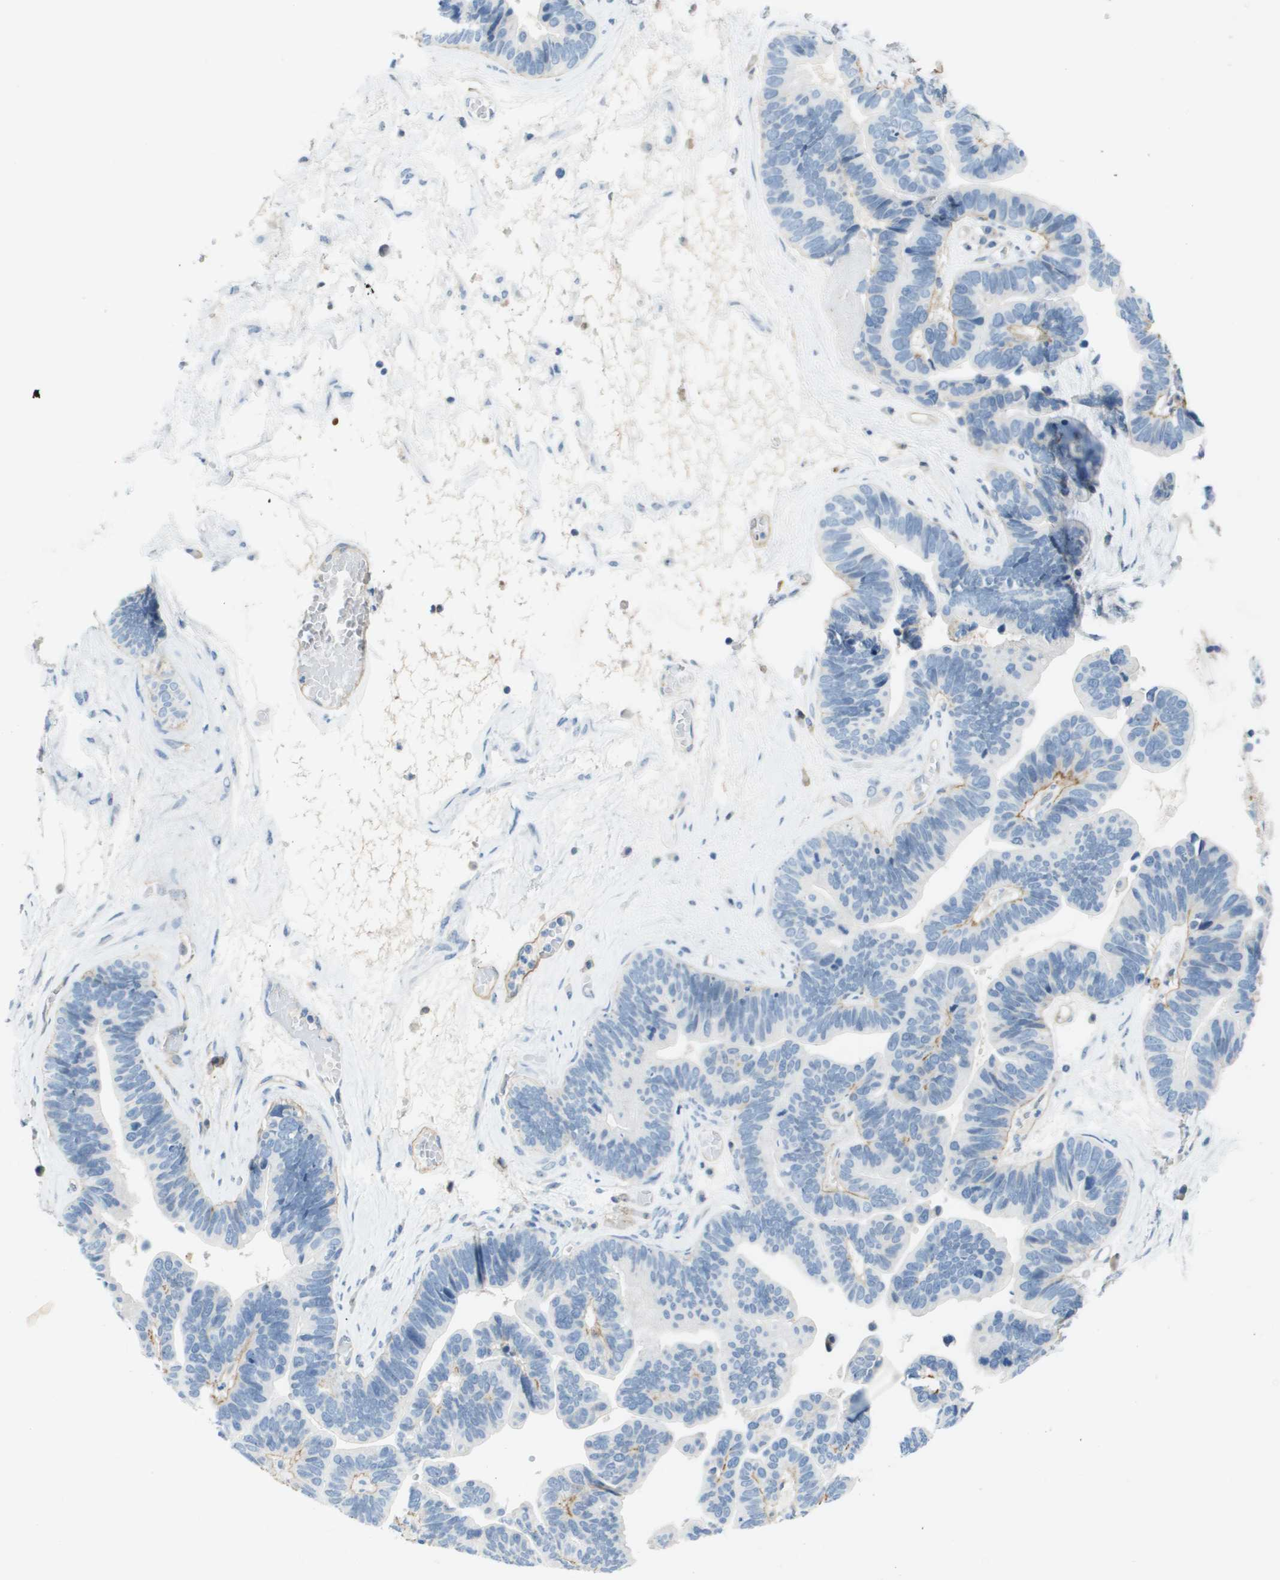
{"staining": {"intensity": "negative", "quantity": "none", "location": "none"}, "tissue": "ovarian cancer", "cell_type": "Tumor cells", "image_type": "cancer", "snomed": [{"axis": "morphology", "description": "Cystadenocarcinoma, serous, NOS"}, {"axis": "topography", "description": "Ovary"}], "caption": "Histopathology image shows no significant protein expression in tumor cells of serous cystadenocarcinoma (ovarian). Brightfield microscopy of IHC stained with DAB (brown) and hematoxylin (blue), captured at high magnification.", "gene": "ITGA6", "patient": {"sex": "female", "age": 56}}